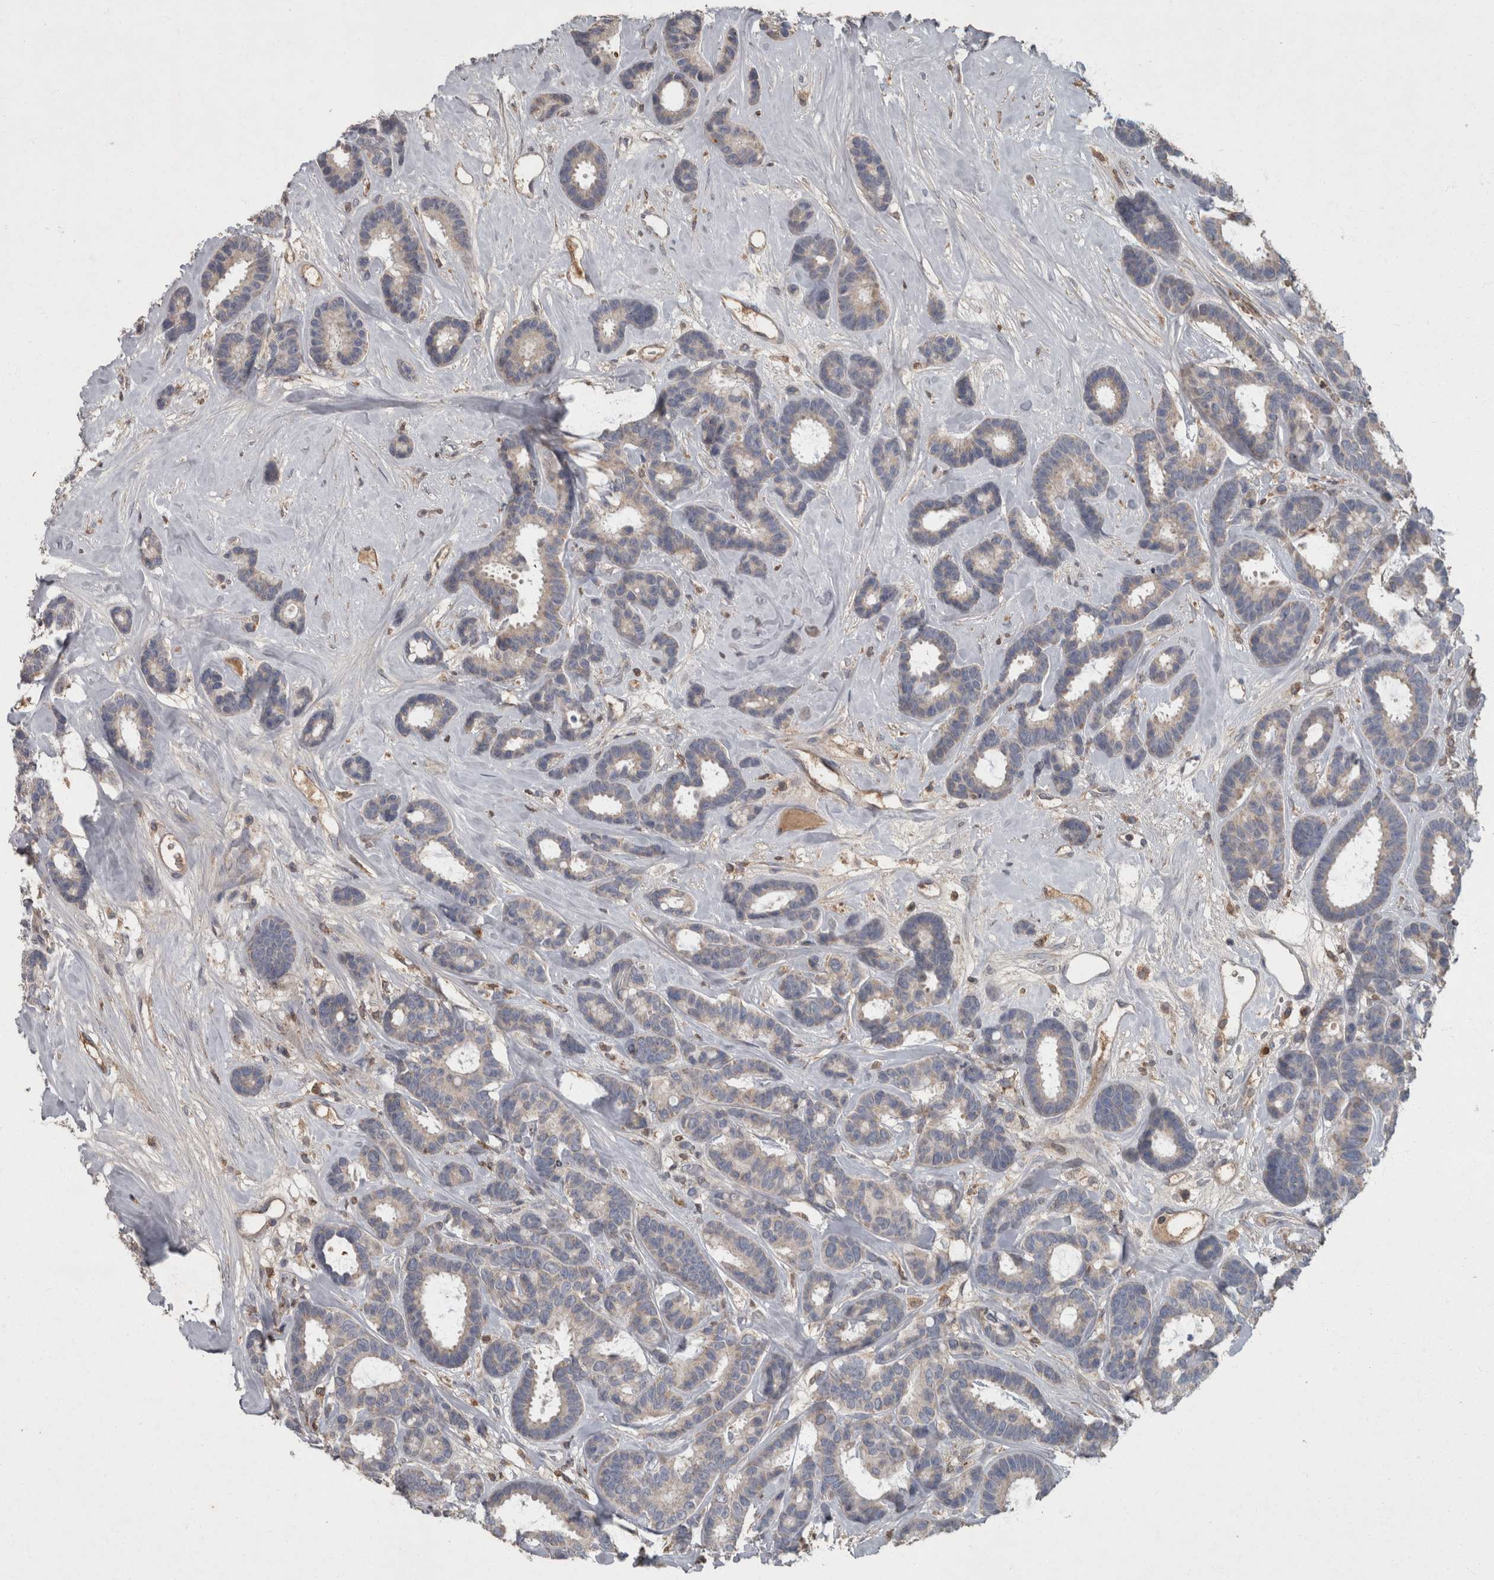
{"staining": {"intensity": "negative", "quantity": "none", "location": "none"}, "tissue": "breast cancer", "cell_type": "Tumor cells", "image_type": "cancer", "snomed": [{"axis": "morphology", "description": "Duct carcinoma"}, {"axis": "topography", "description": "Breast"}], "caption": "Immunohistochemistry of breast intraductal carcinoma exhibits no positivity in tumor cells.", "gene": "PPP1R3C", "patient": {"sex": "female", "age": 87}}